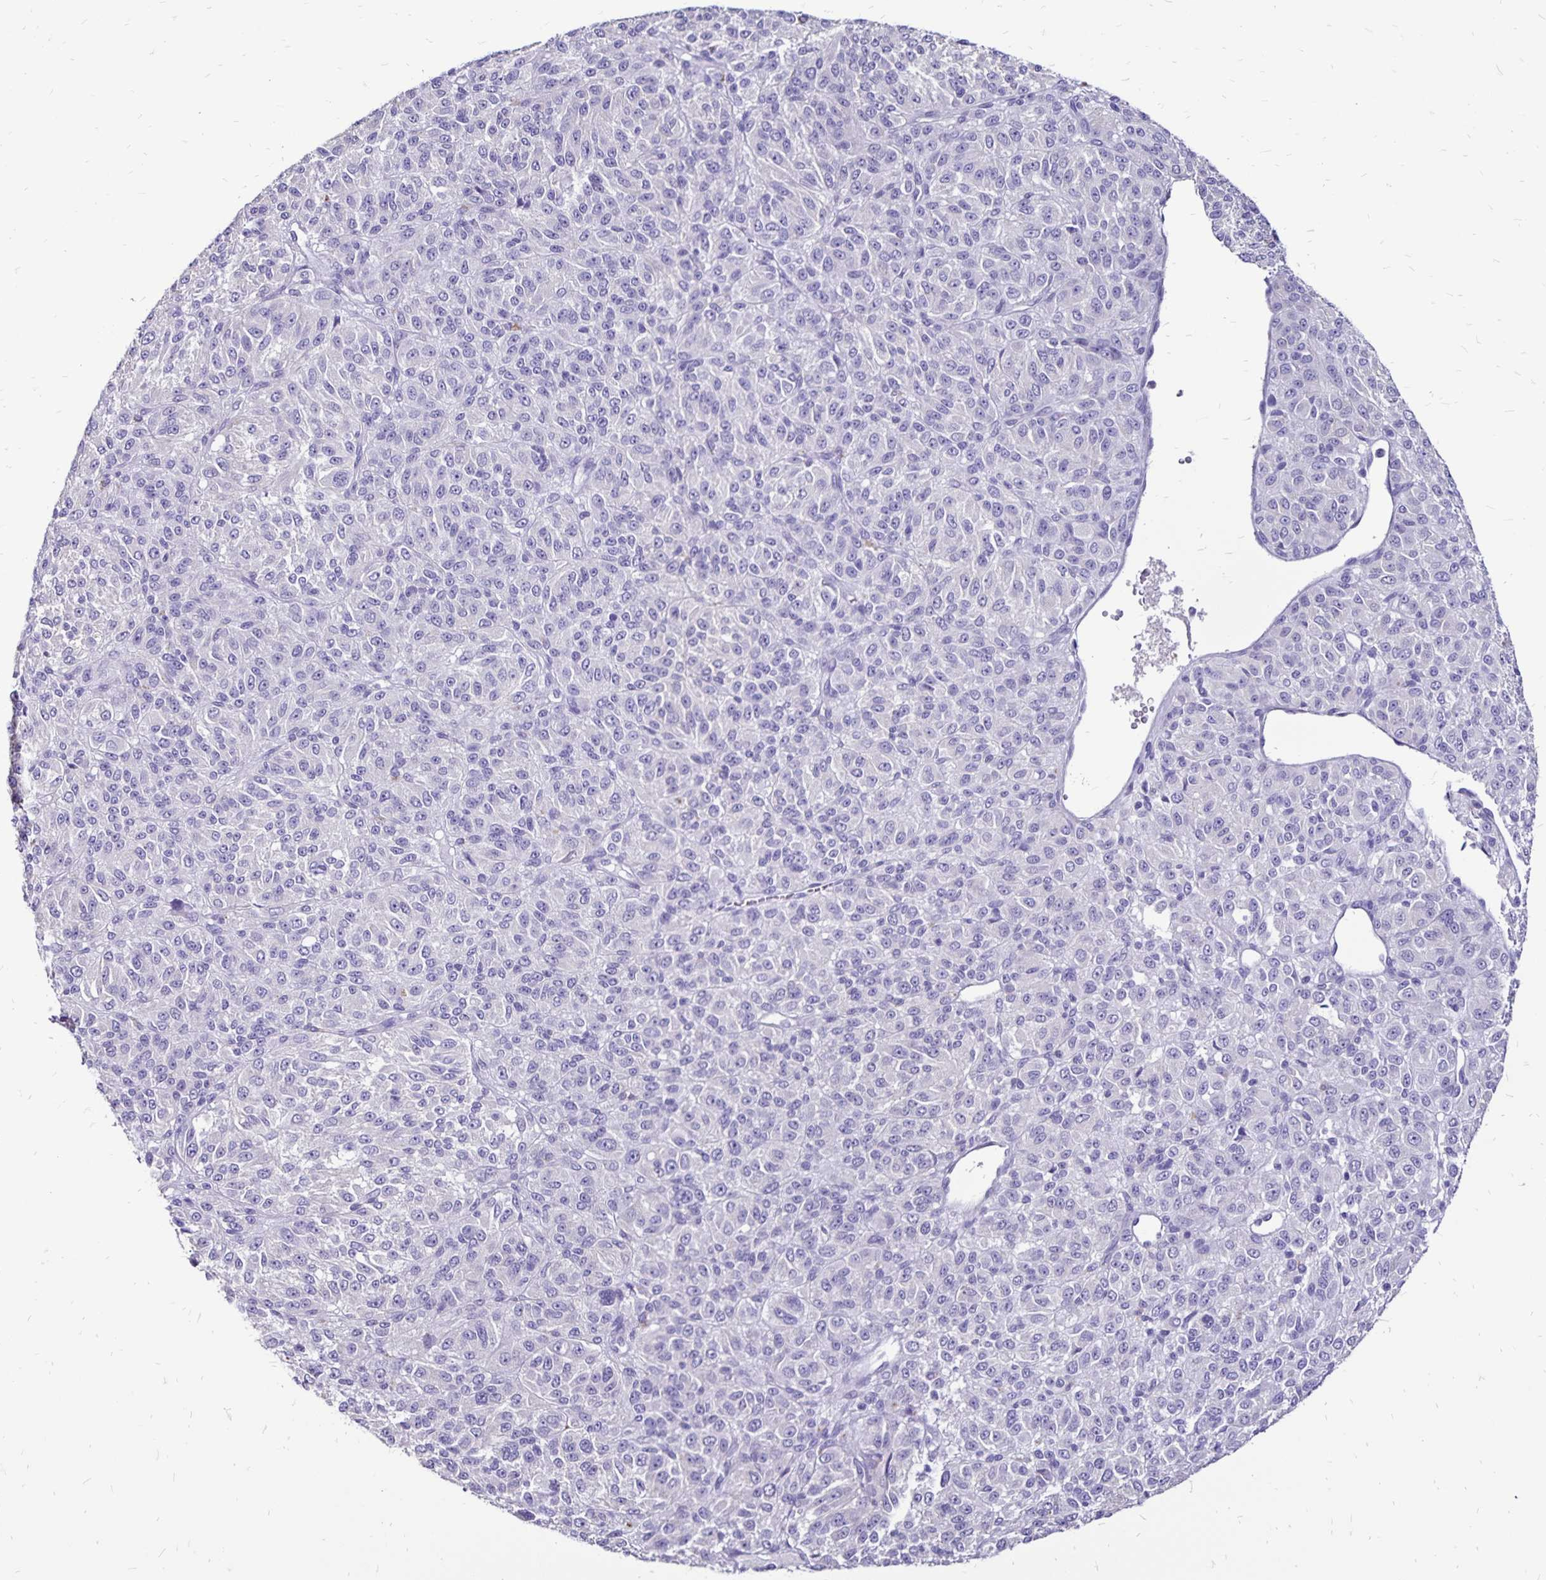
{"staining": {"intensity": "negative", "quantity": "none", "location": "none"}, "tissue": "melanoma", "cell_type": "Tumor cells", "image_type": "cancer", "snomed": [{"axis": "morphology", "description": "Malignant melanoma, Metastatic site"}, {"axis": "topography", "description": "Brain"}], "caption": "Immunohistochemistry (IHC) histopathology image of neoplastic tissue: melanoma stained with DAB (3,3'-diaminobenzidine) shows no significant protein staining in tumor cells.", "gene": "EVPL", "patient": {"sex": "female", "age": 56}}